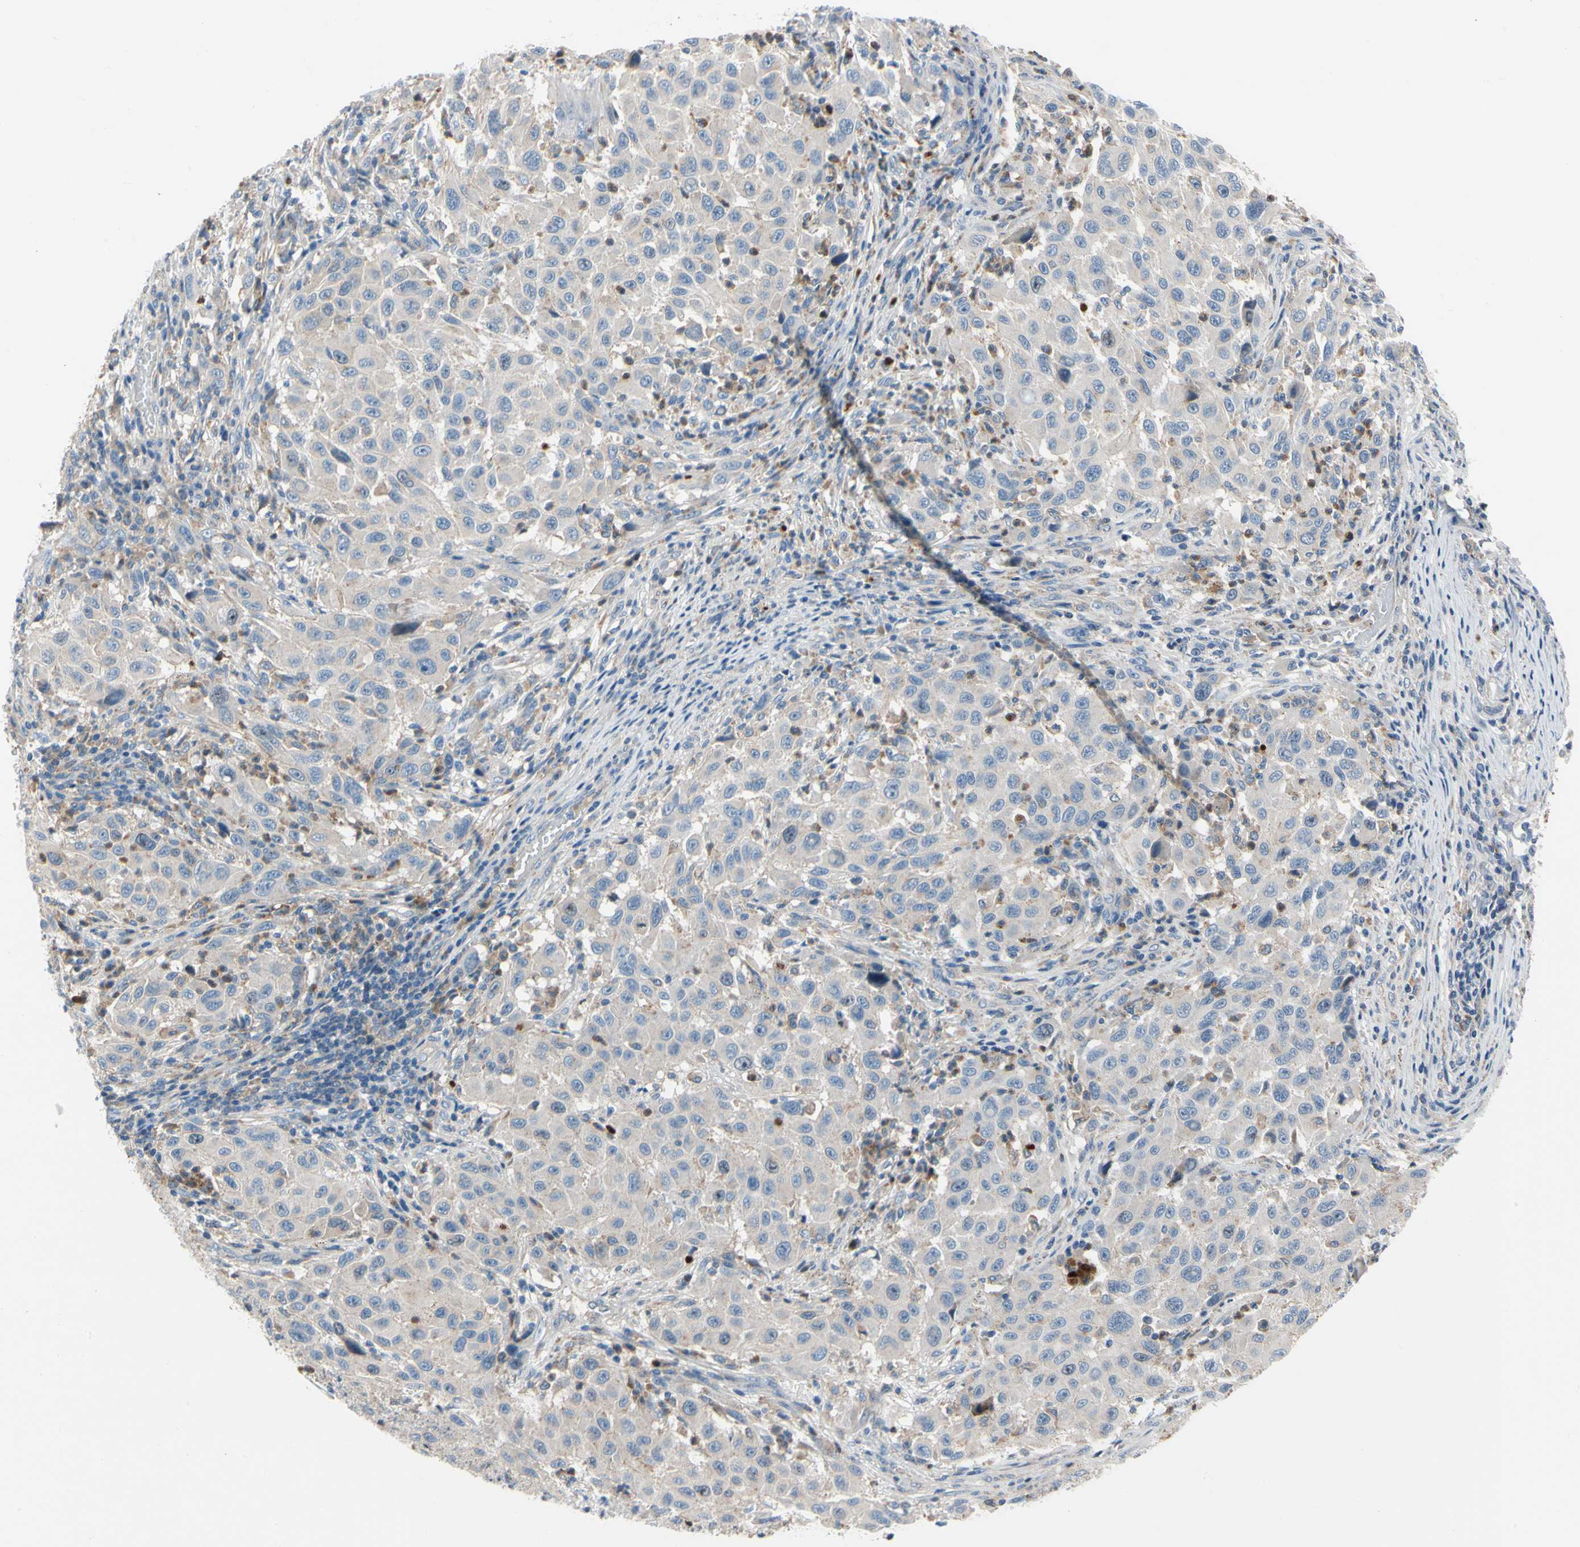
{"staining": {"intensity": "negative", "quantity": "none", "location": "none"}, "tissue": "melanoma", "cell_type": "Tumor cells", "image_type": "cancer", "snomed": [{"axis": "morphology", "description": "Malignant melanoma, Metastatic site"}, {"axis": "topography", "description": "Lymph node"}], "caption": "Immunohistochemical staining of human melanoma demonstrates no significant positivity in tumor cells.", "gene": "HJURP", "patient": {"sex": "male", "age": 61}}